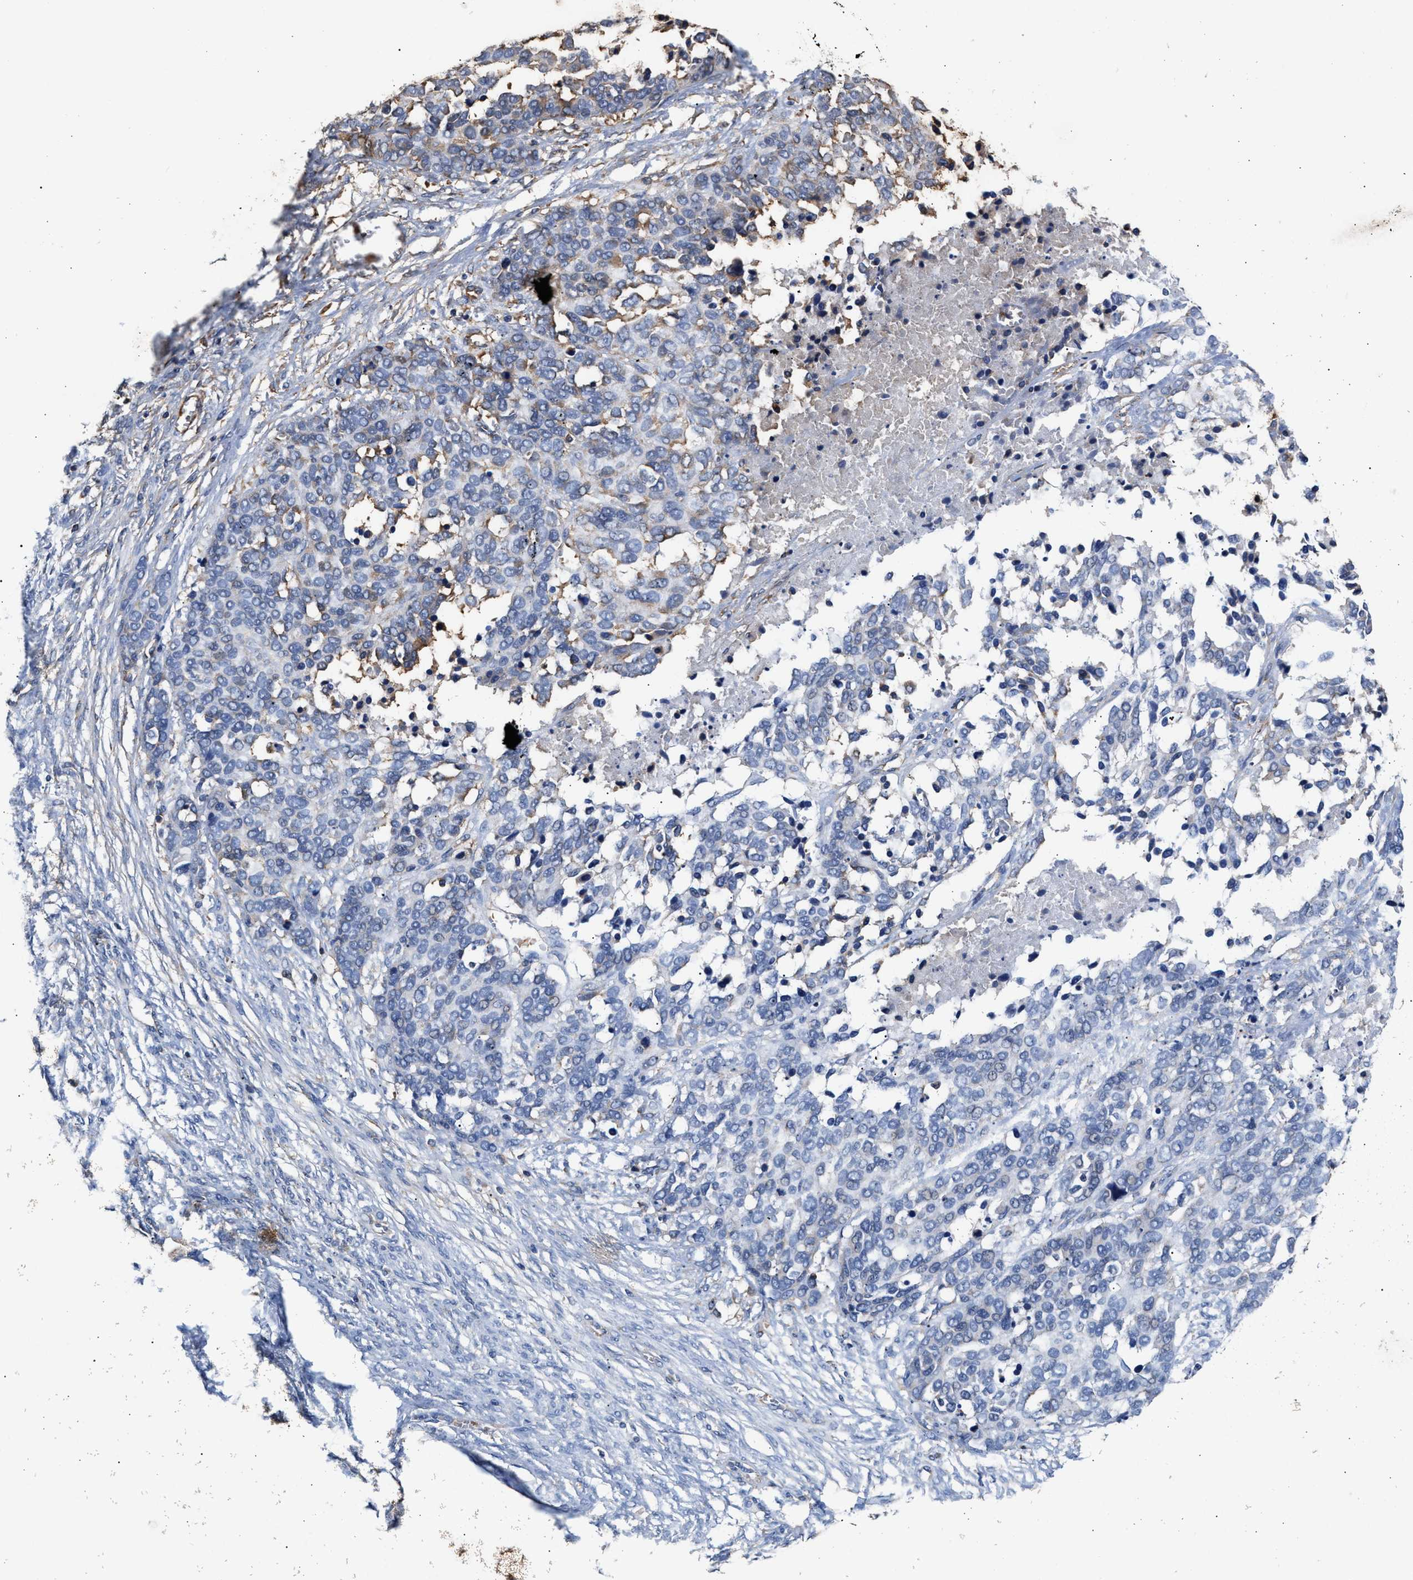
{"staining": {"intensity": "weak", "quantity": "<25%", "location": "cytoplasmic/membranous"}, "tissue": "ovarian cancer", "cell_type": "Tumor cells", "image_type": "cancer", "snomed": [{"axis": "morphology", "description": "Cystadenocarcinoma, serous, NOS"}, {"axis": "topography", "description": "Ovary"}], "caption": "Tumor cells are negative for protein expression in human serous cystadenocarcinoma (ovarian).", "gene": "SGK1", "patient": {"sex": "female", "age": 44}}